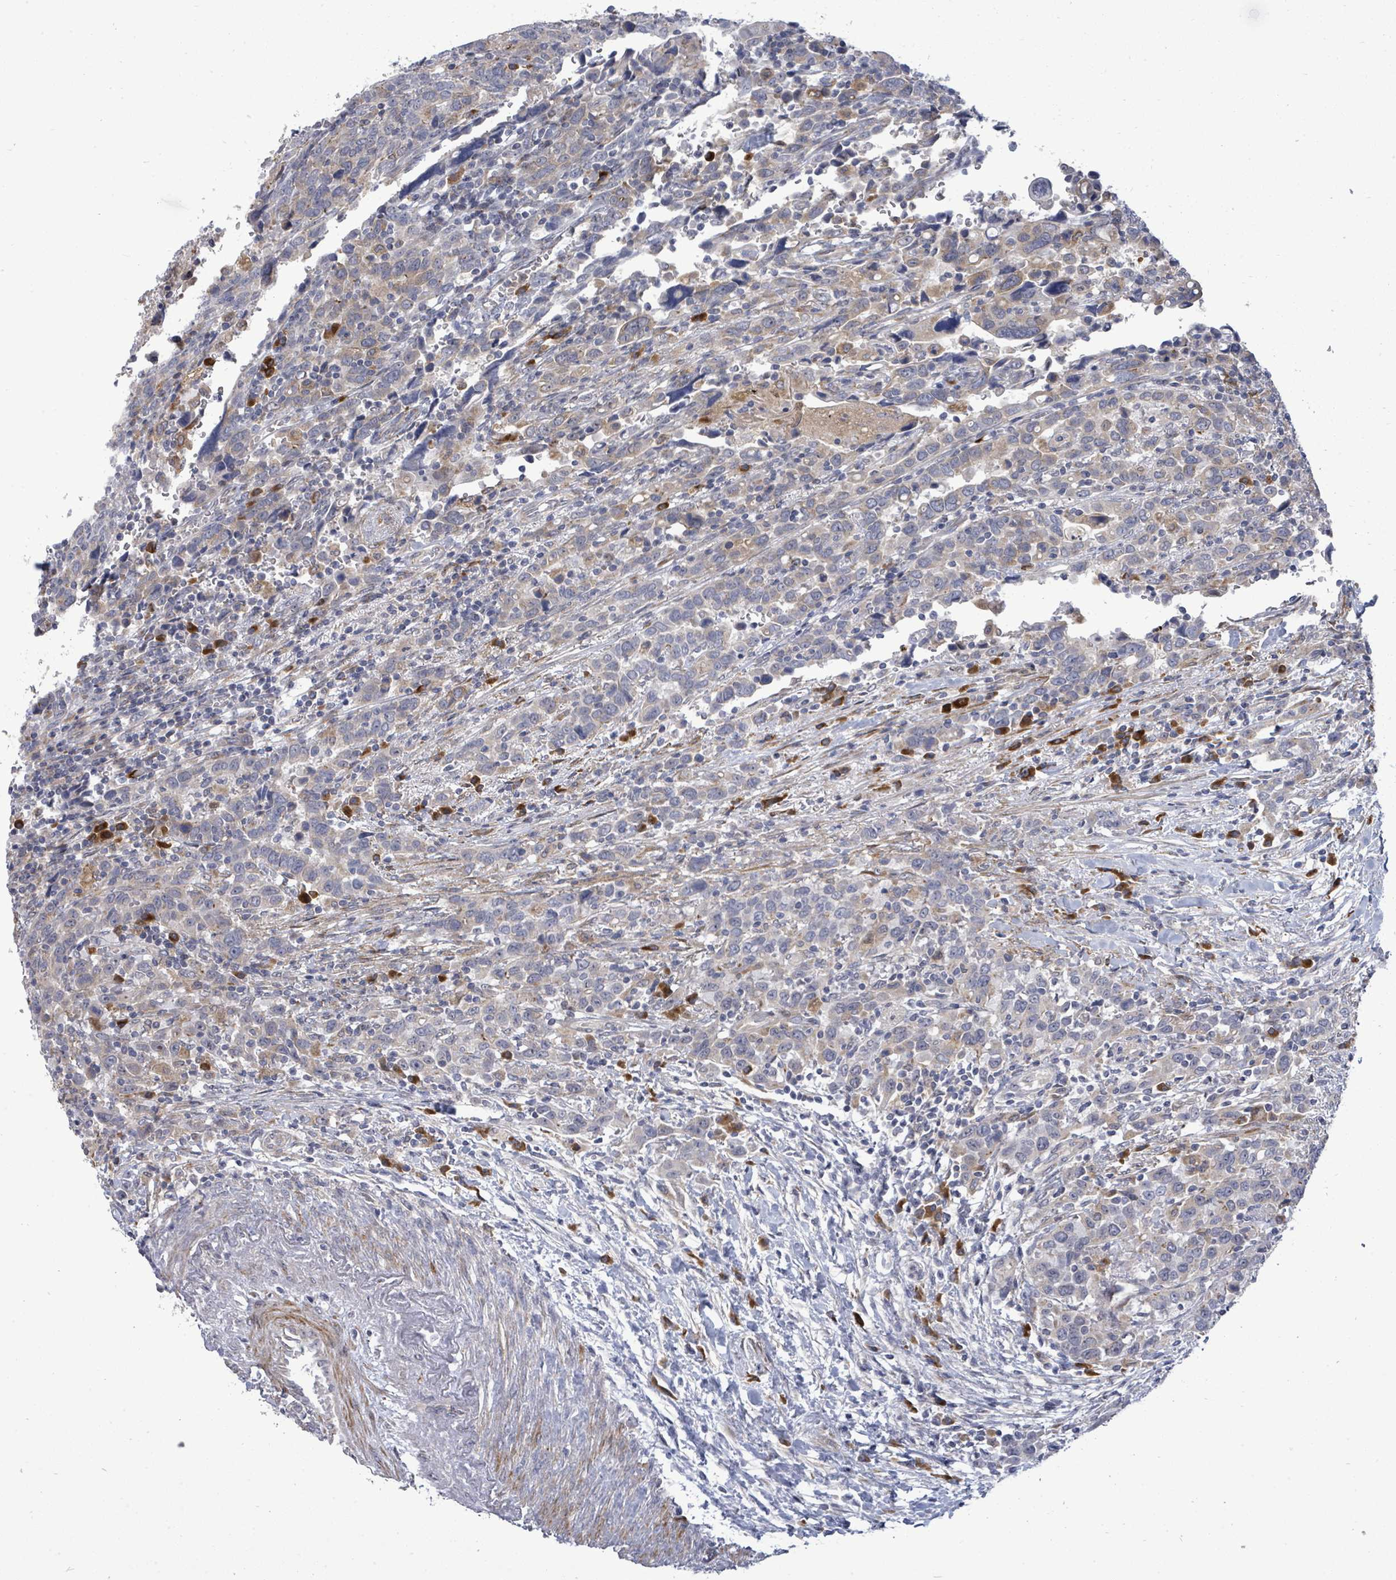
{"staining": {"intensity": "negative", "quantity": "none", "location": "none"}, "tissue": "urothelial cancer", "cell_type": "Tumor cells", "image_type": "cancer", "snomed": [{"axis": "morphology", "description": "Urothelial carcinoma, High grade"}, {"axis": "topography", "description": "Urinary bladder"}], "caption": "IHC photomicrograph of neoplastic tissue: human high-grade urothelial carcinoma stained with DAB exhibits no significant protein positivity in tumor cells.", "gene": "SAR1A", "patient": {"sex": "male", "age": 61}}